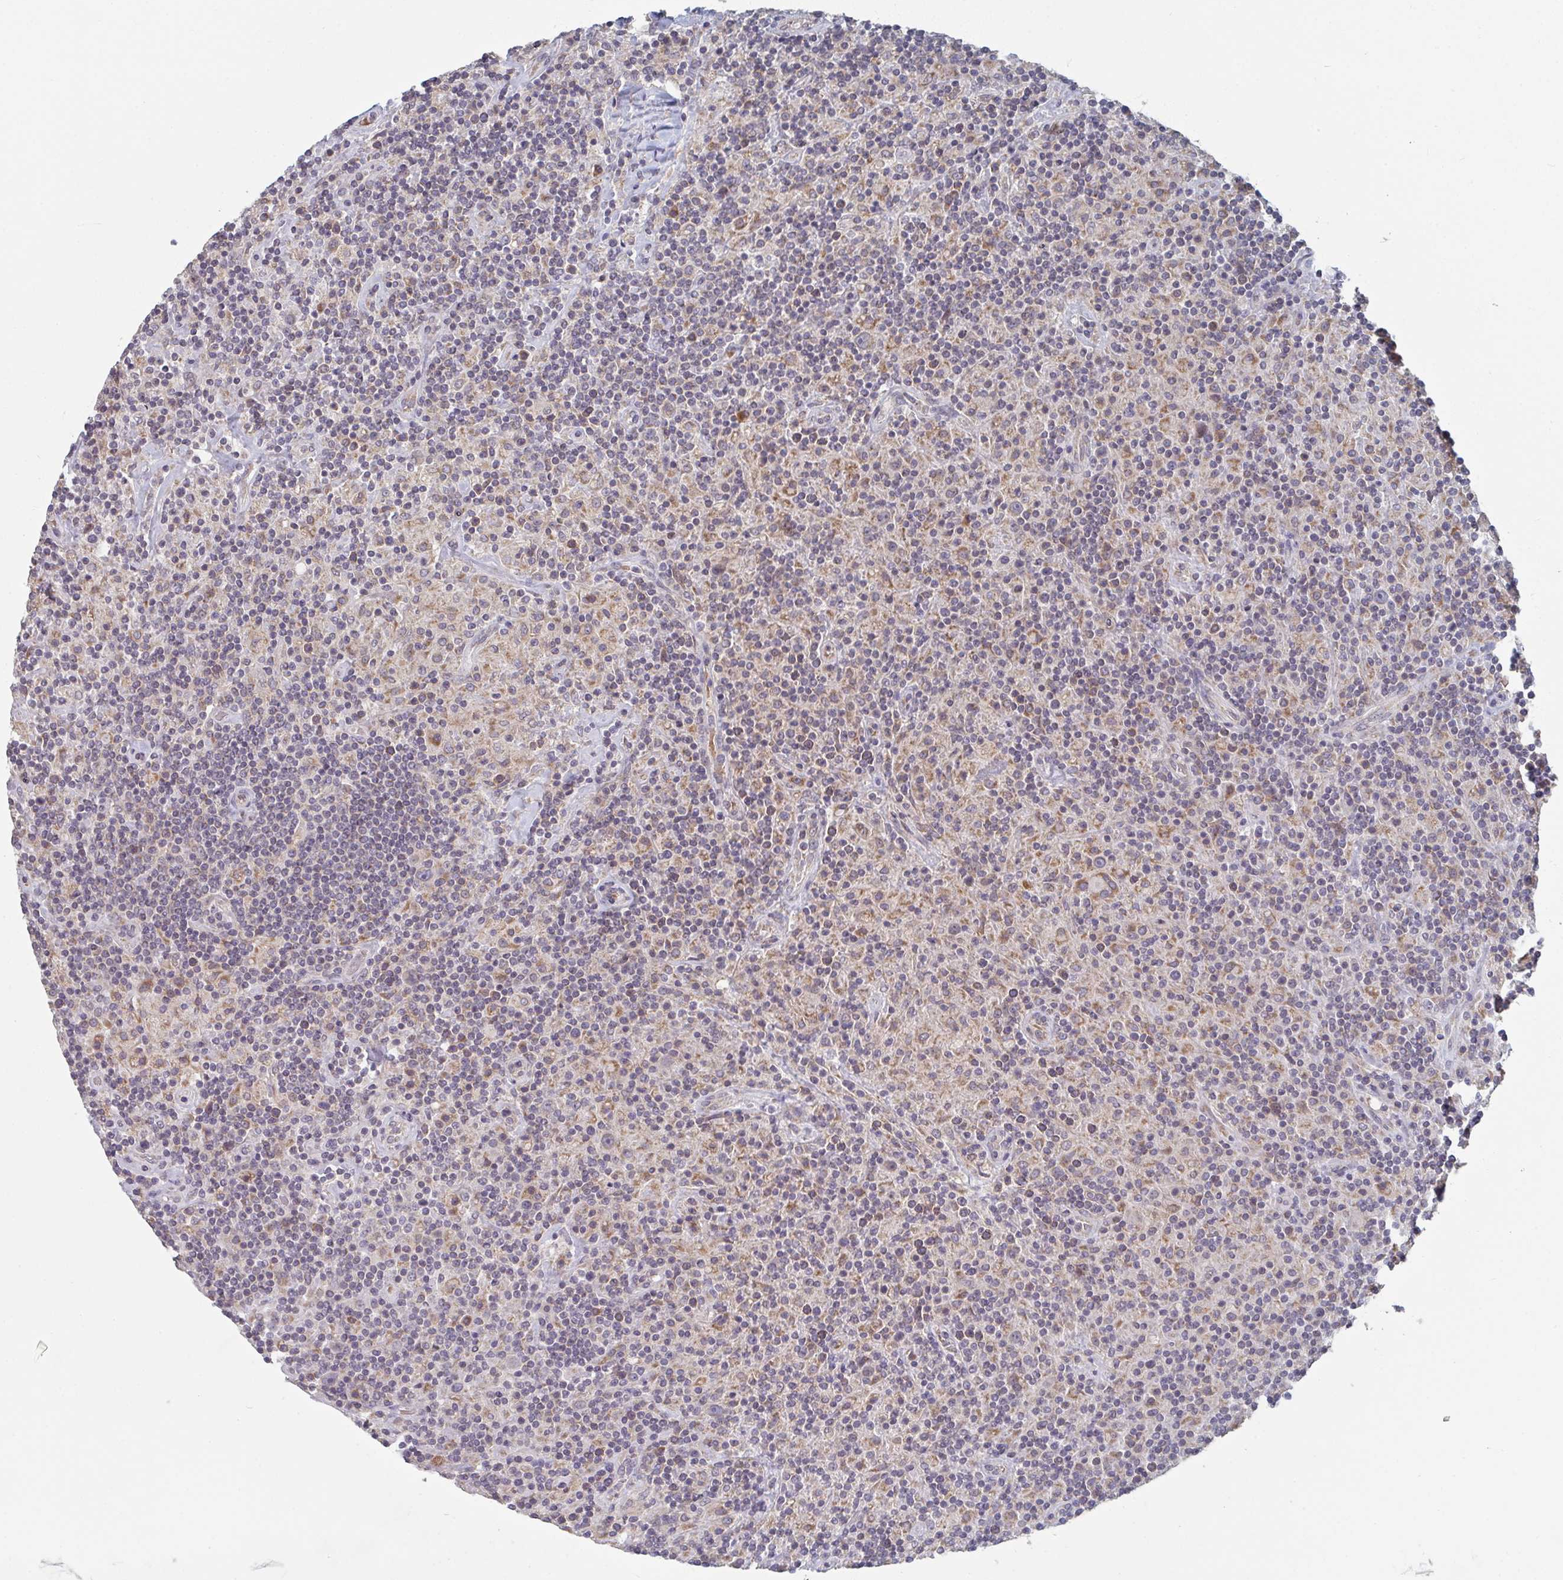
{"staining": {"intensity": "negative", "quantity": "none", "location": "none"}, "tissue": "lymphoma", "cell_type": "Tumor cells", "image_type": "cancer", "snomed": [{"axis": "morphology", "description": "Hodgkin's disease, NOS"}, {"axis": "topography", "description": "Lymph node"}], "caption": "High magnification brightfield microscopy of Hodgkin's disease stained with DAB (brown) and counterstained with hematoxylin (blue): tumor cells show no significant expression.", "gene": "ELOVL1", "patient": {"sex": "male", "age": 70}}